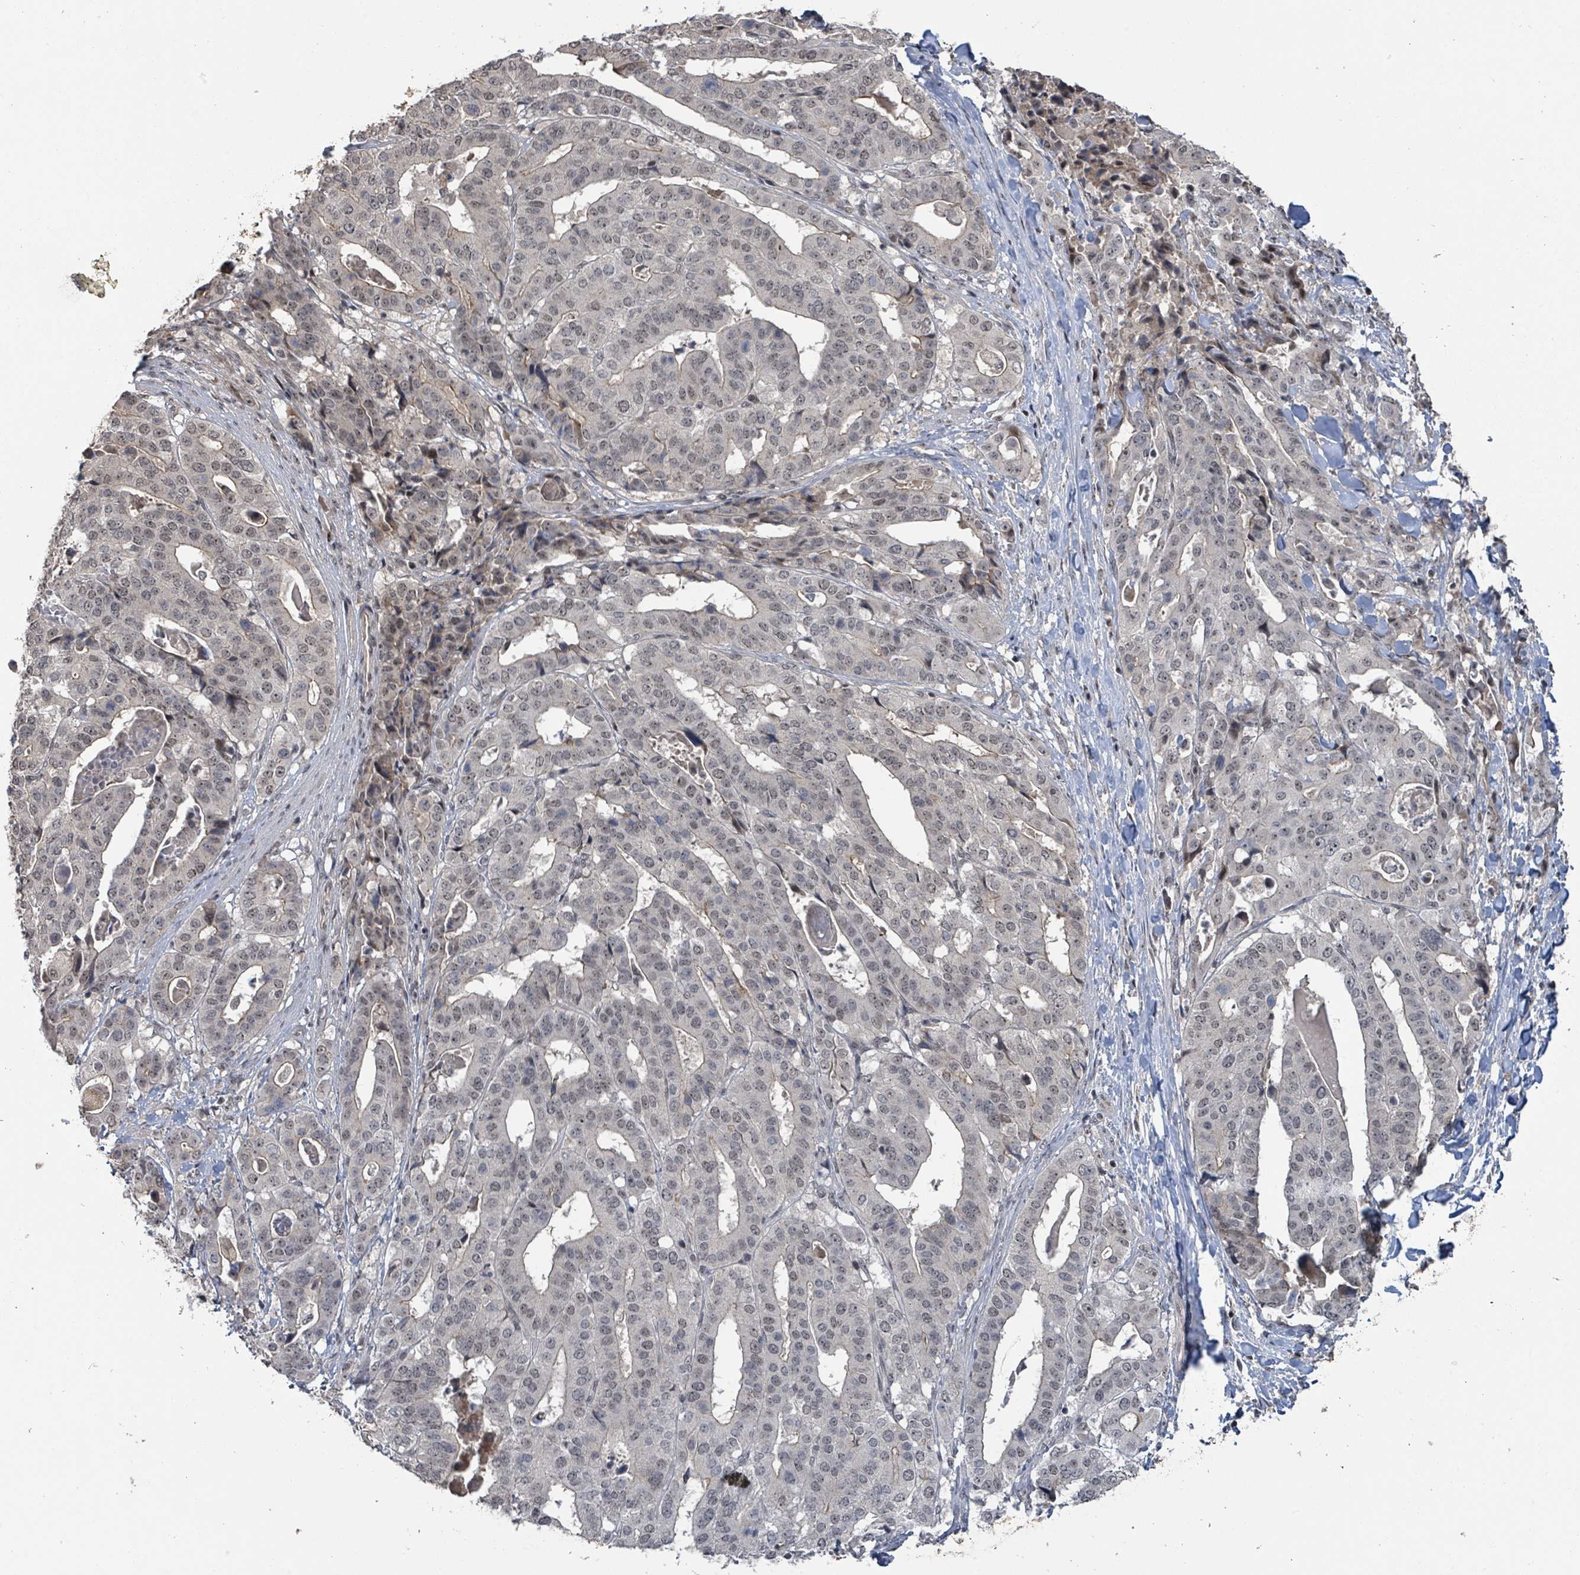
{"staining": {"intensity": "weak", "quantity": "25%-75%", "location": "nuclear"}, "tissue": "stomach cancer", "cell_type": "Tumor cells", "image_type": "cancer", "snomed": [{"axis": "morphology", "description": "Adenocarcinoma, NOS"}, {"axis": "topography", "description": "Stomach"}], "caption": "Brown immunohistochemical staining in human stomach adenocarcinoma reveals weak nuclear staining in about 25%-75% of tumor cells. (Stains: DAB in brown, nuclei in blue, Microscopy: brightfield microscopy at high magnification).", "gene": "ZBTB14", "patient": {"sex": "male", "age": 48}}